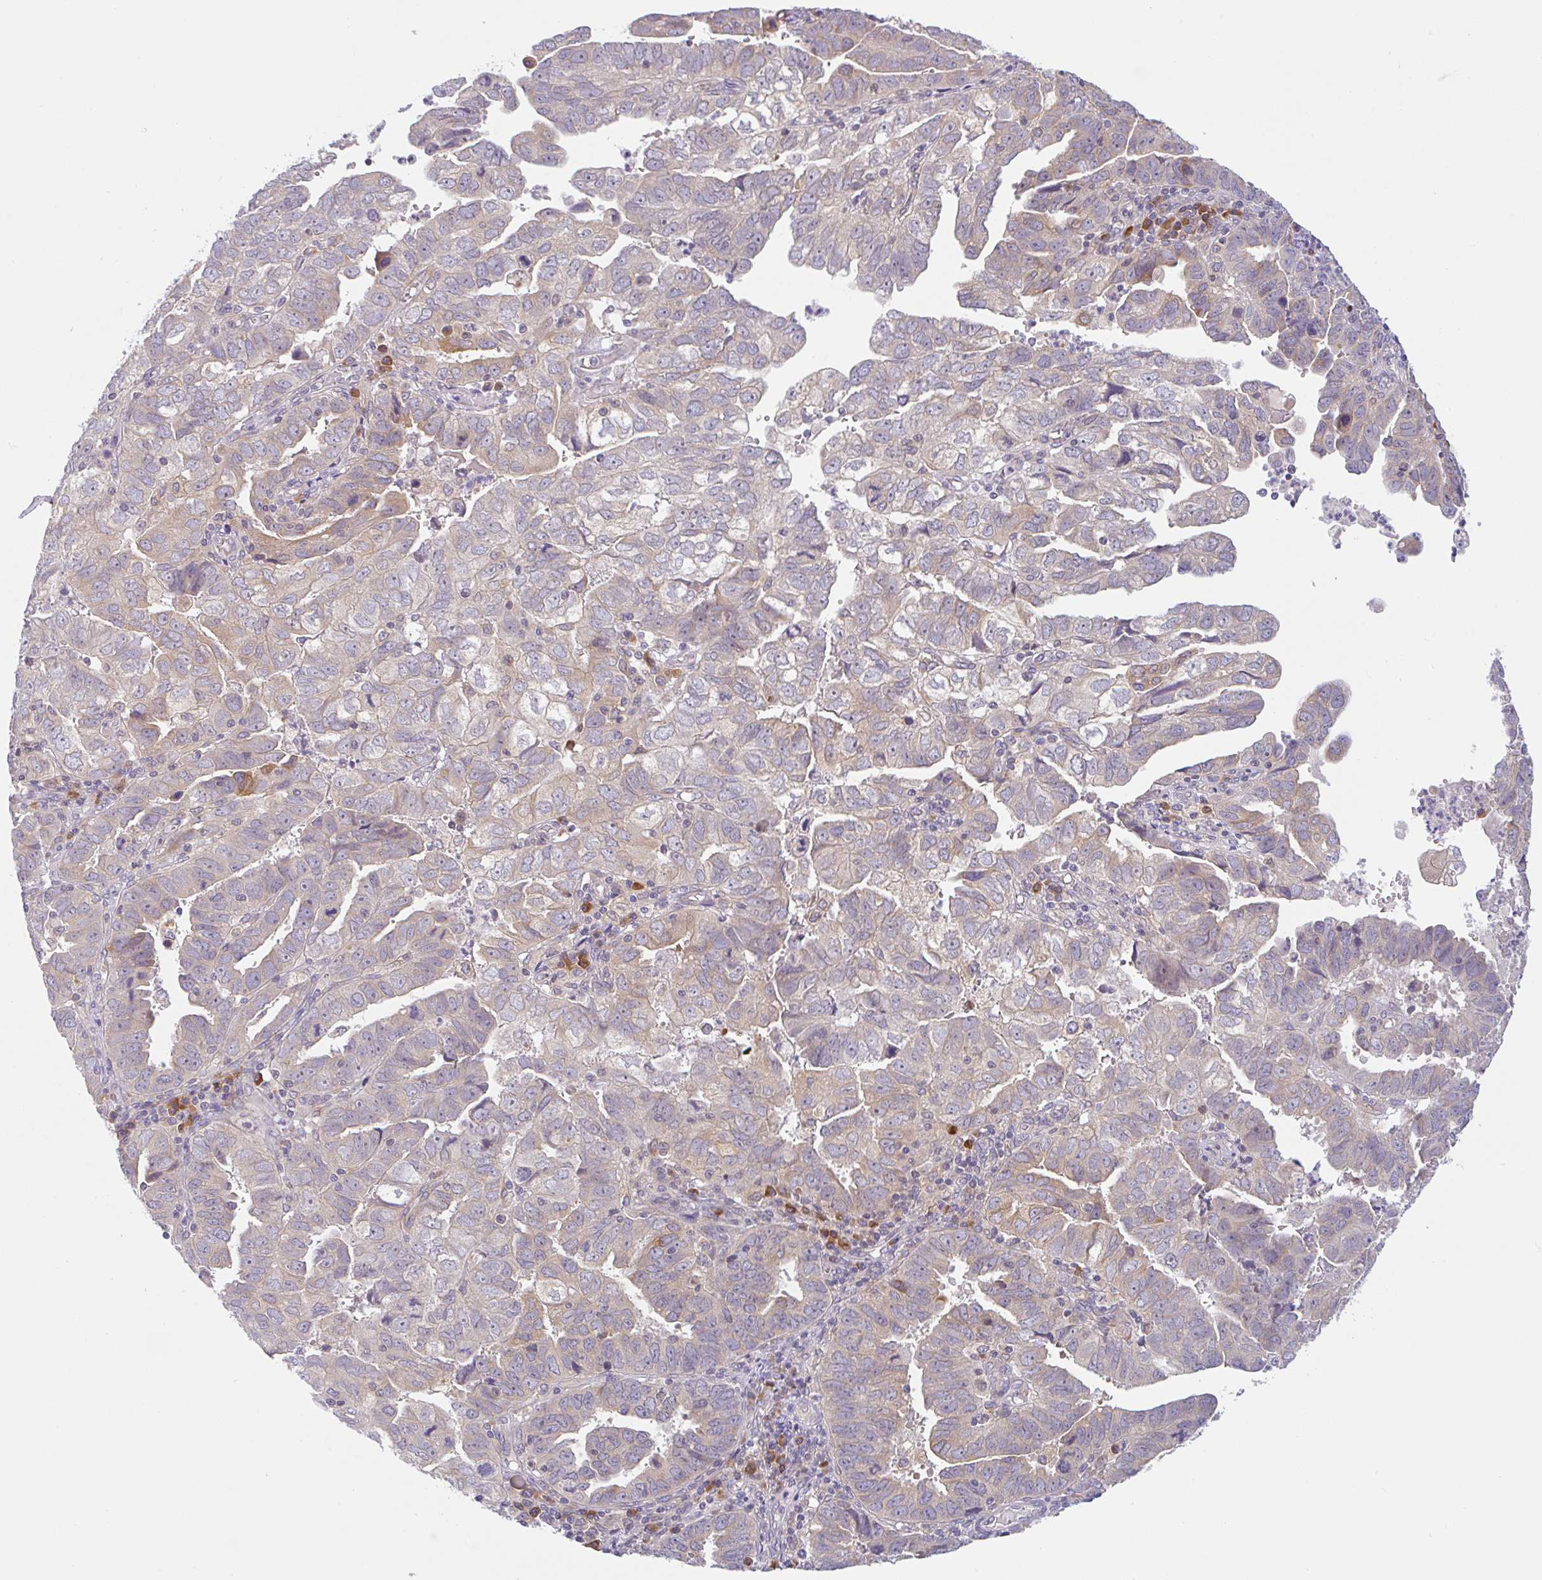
{"staining": {"intensity": "weak", "quantity": "<25%", "location": "cytoplasmic/membranous"}, "tissue": "endometrial cancer", "cell_type": "Tumor cells", "image_type": "cancer", "snomed": [{"axis": "morphology", "description": "Adenocarcinoma, NOS"}, {"axis": "topography", "description": "Uterus"}], "caption": "An immunohistochemistry histopathology image of endometrial cancer (adenocarcinoma) is shown. There is no staining in tumor cells of endometrial cancer (adenocarcinoma).", "gene": "DERL2", "patient": {"sex": "female", "age": 62}}